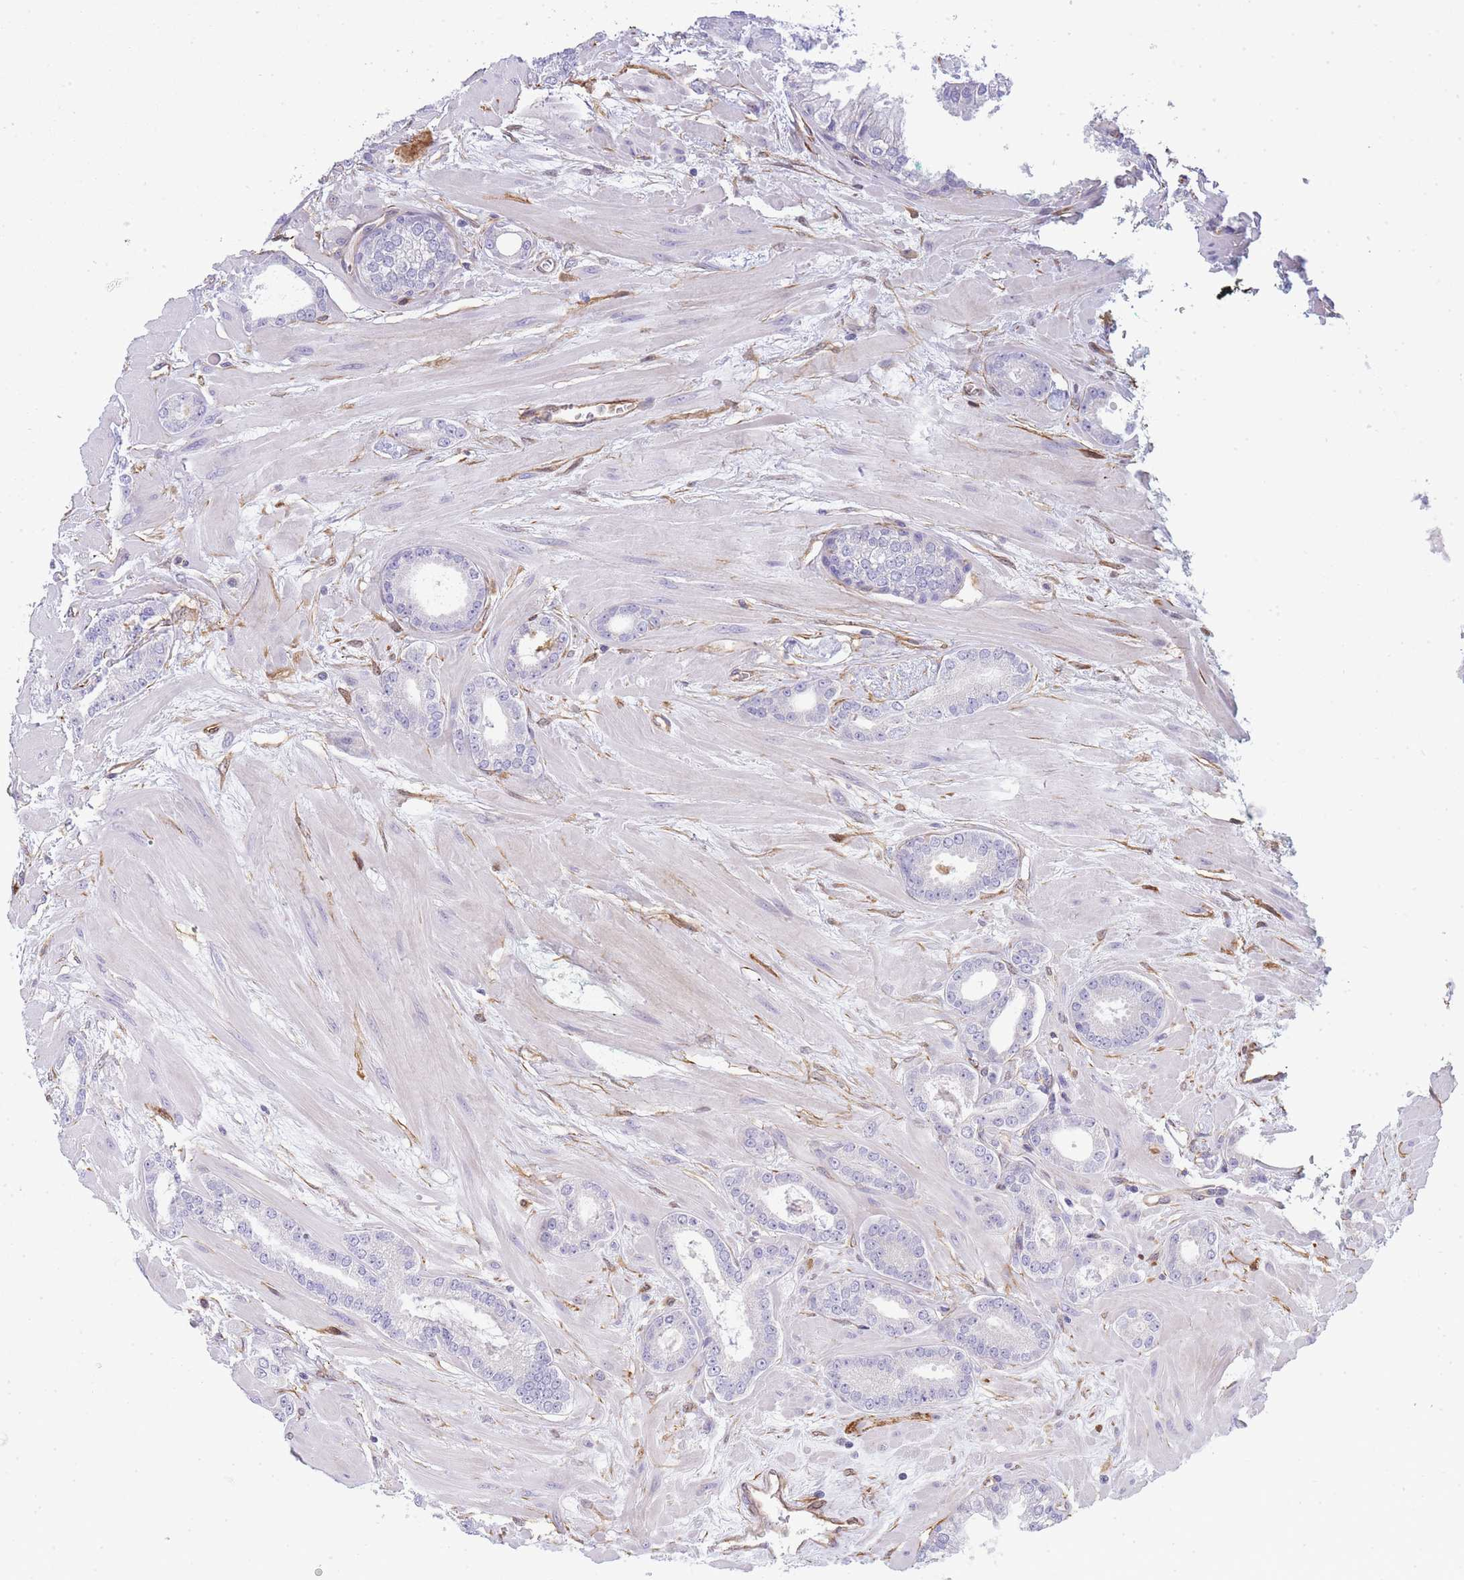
{"staining": {"intensity": "negative", "quantity": "none", "location": "none"}, "tissue": "prostate cancer", "cell_type": "Tumor cells", "image_type": "cancer", "snomed": [{"axis": "morphology", "description": "Adenocarcinoma, Low grade"}, {"axis": "topography", "description": "Prostate"}], "caption": "The micrograph reveals no staining of tumor cells in prostate cancer.", "gene": "ECPAS", "patient": {"sex": "male", "age": 60}}